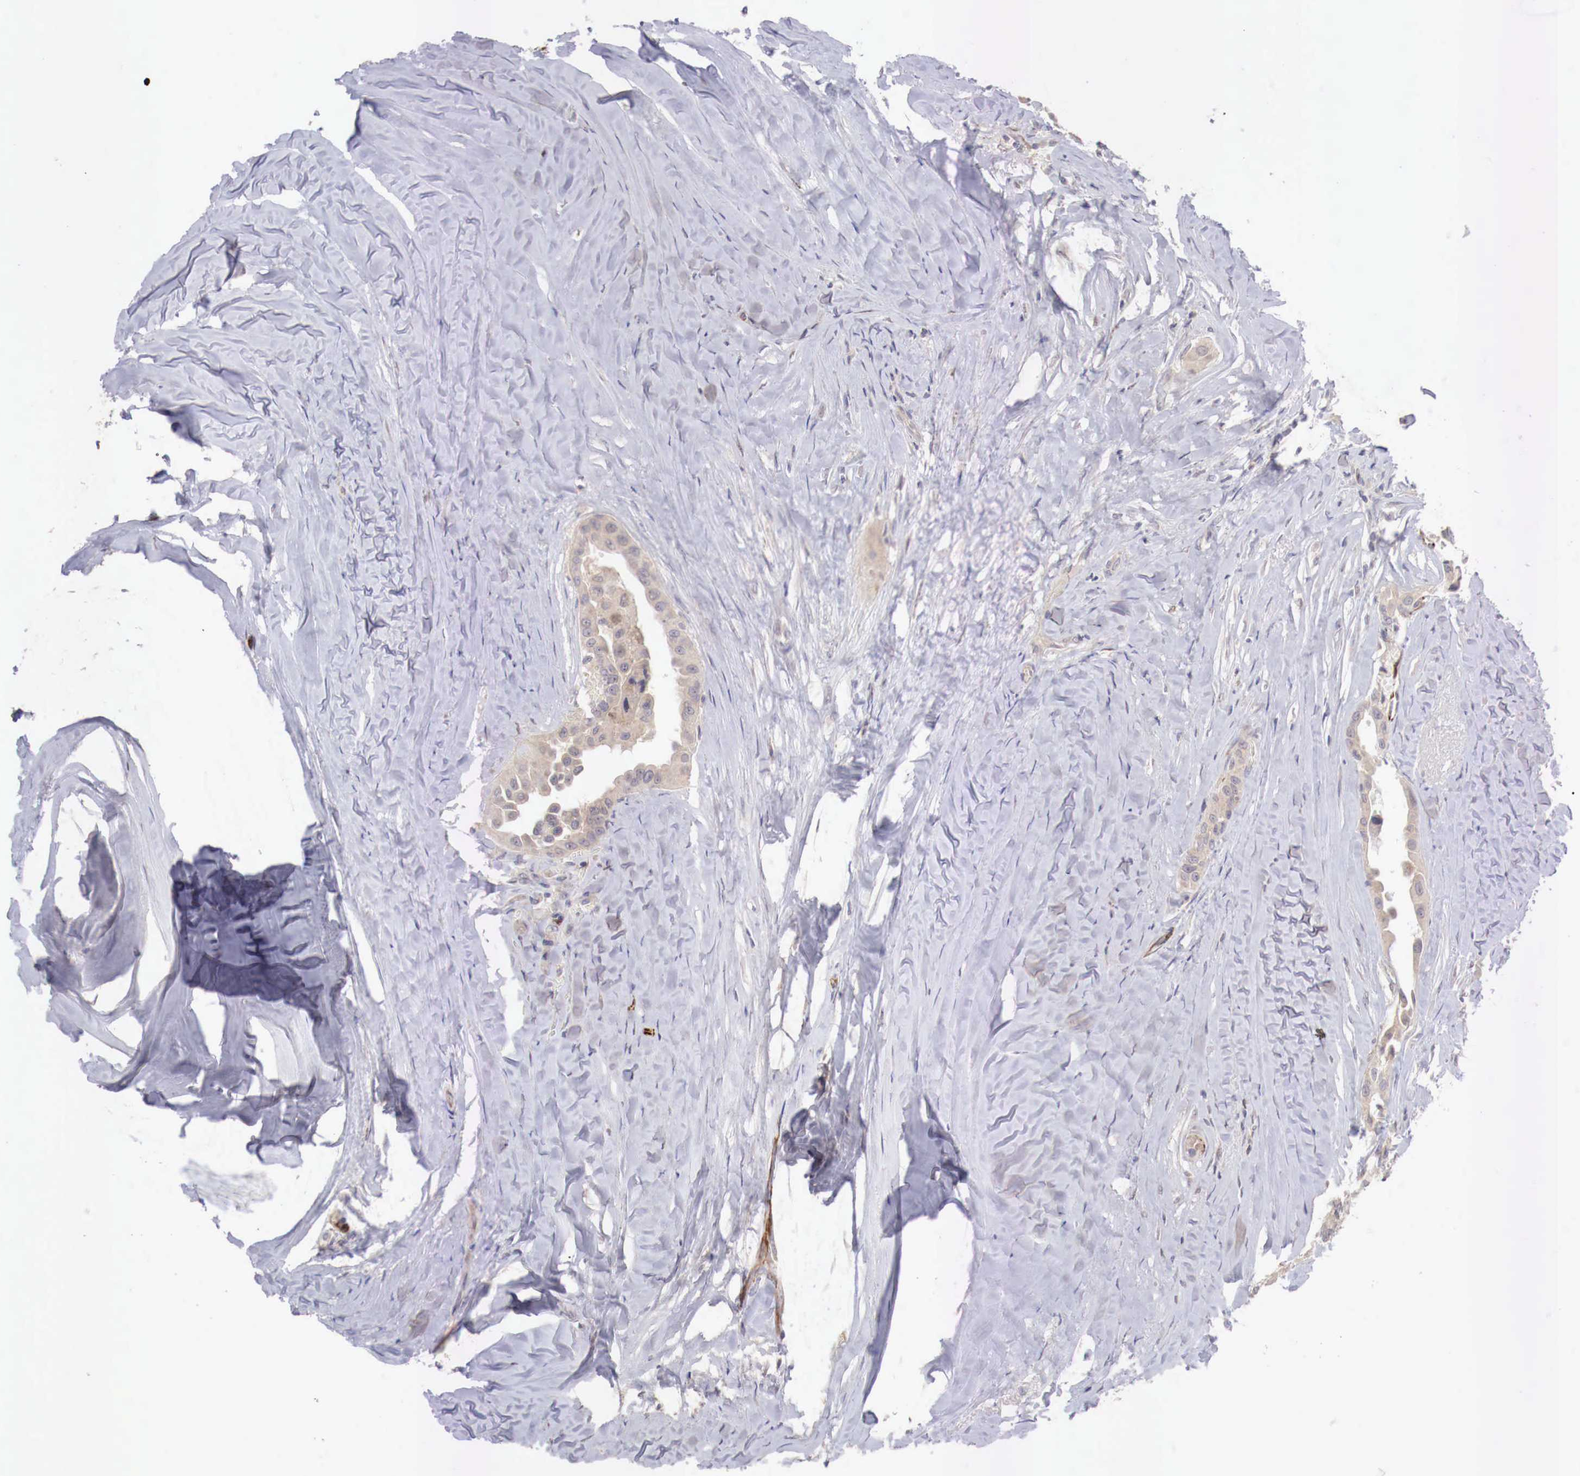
{"staining": {"intensity": "negative", "quantity": "none", "location": "none"}, "tissue": "thyroid cancer", "cell_type": "Tumor cells", "image_type": "cancer", "snomed": [{"axis": "morphology", "description": "Papillary adenocarcinoma, NOS"}, {"axis": "topography", "description": "Thyroid gland"}], "caption": "Papillary adenocarcinoma (thyroid) was stained to show a protein in brown. There is no significant positivity in tumor cells.", "gene": "WT1", "patient": {"sex": "male", "age": 87}}